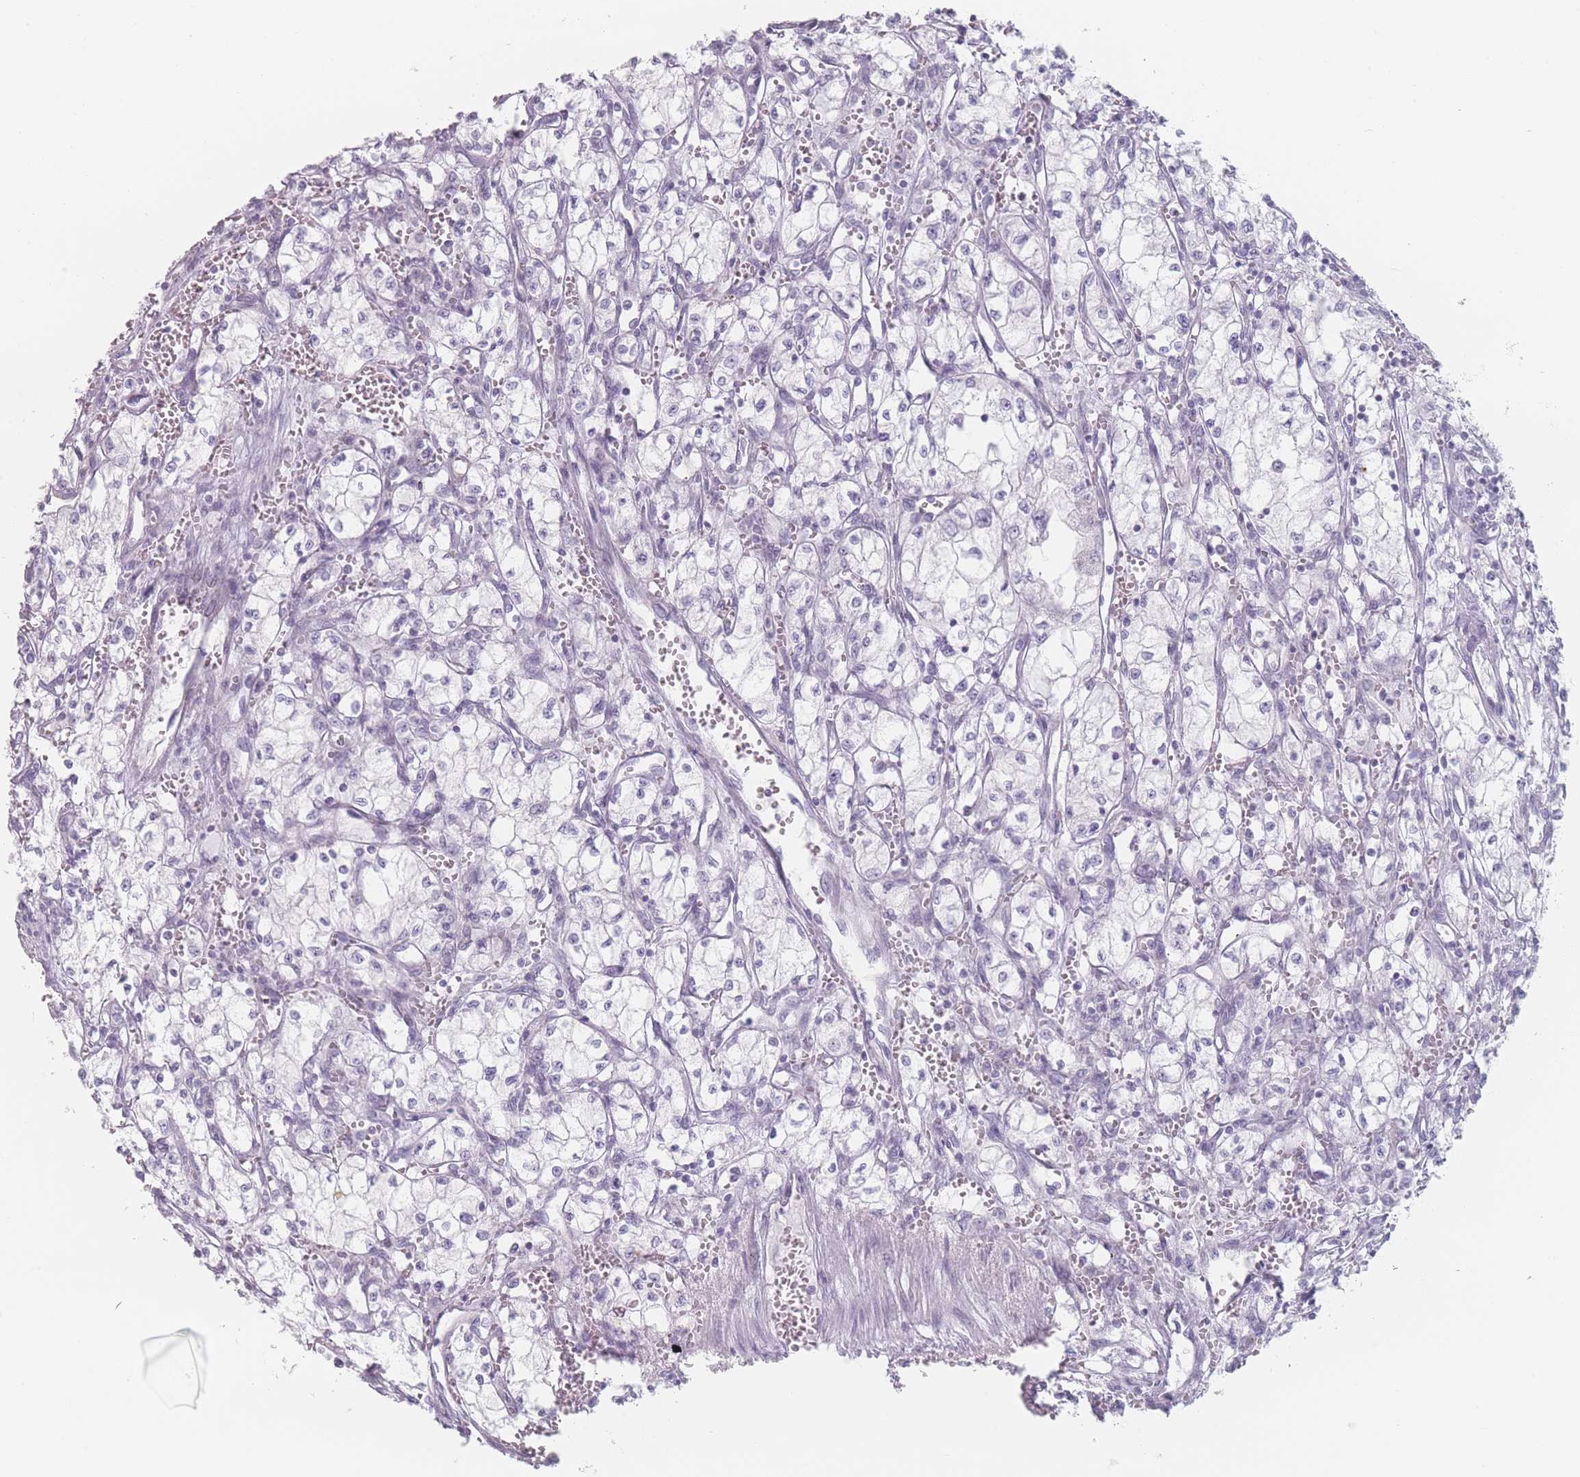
{"staining": {"intensity": "negative", "quantity": "none", "location": "none"}, "tissue": "renal cancer", "cell_type": "Tumor cells", "image_type": "cancer", "snomed": [{"axis": "morphology", "description": "Adenocarcinoma, NOS"}, {"axis": "topography", "description": "Kidney"}], "caption": "Tumor cells are negative for brown protein staining in adenocarcinoma (renal).", "gene": "RNF4", "patient": {"sex": "male", "age": 59}}